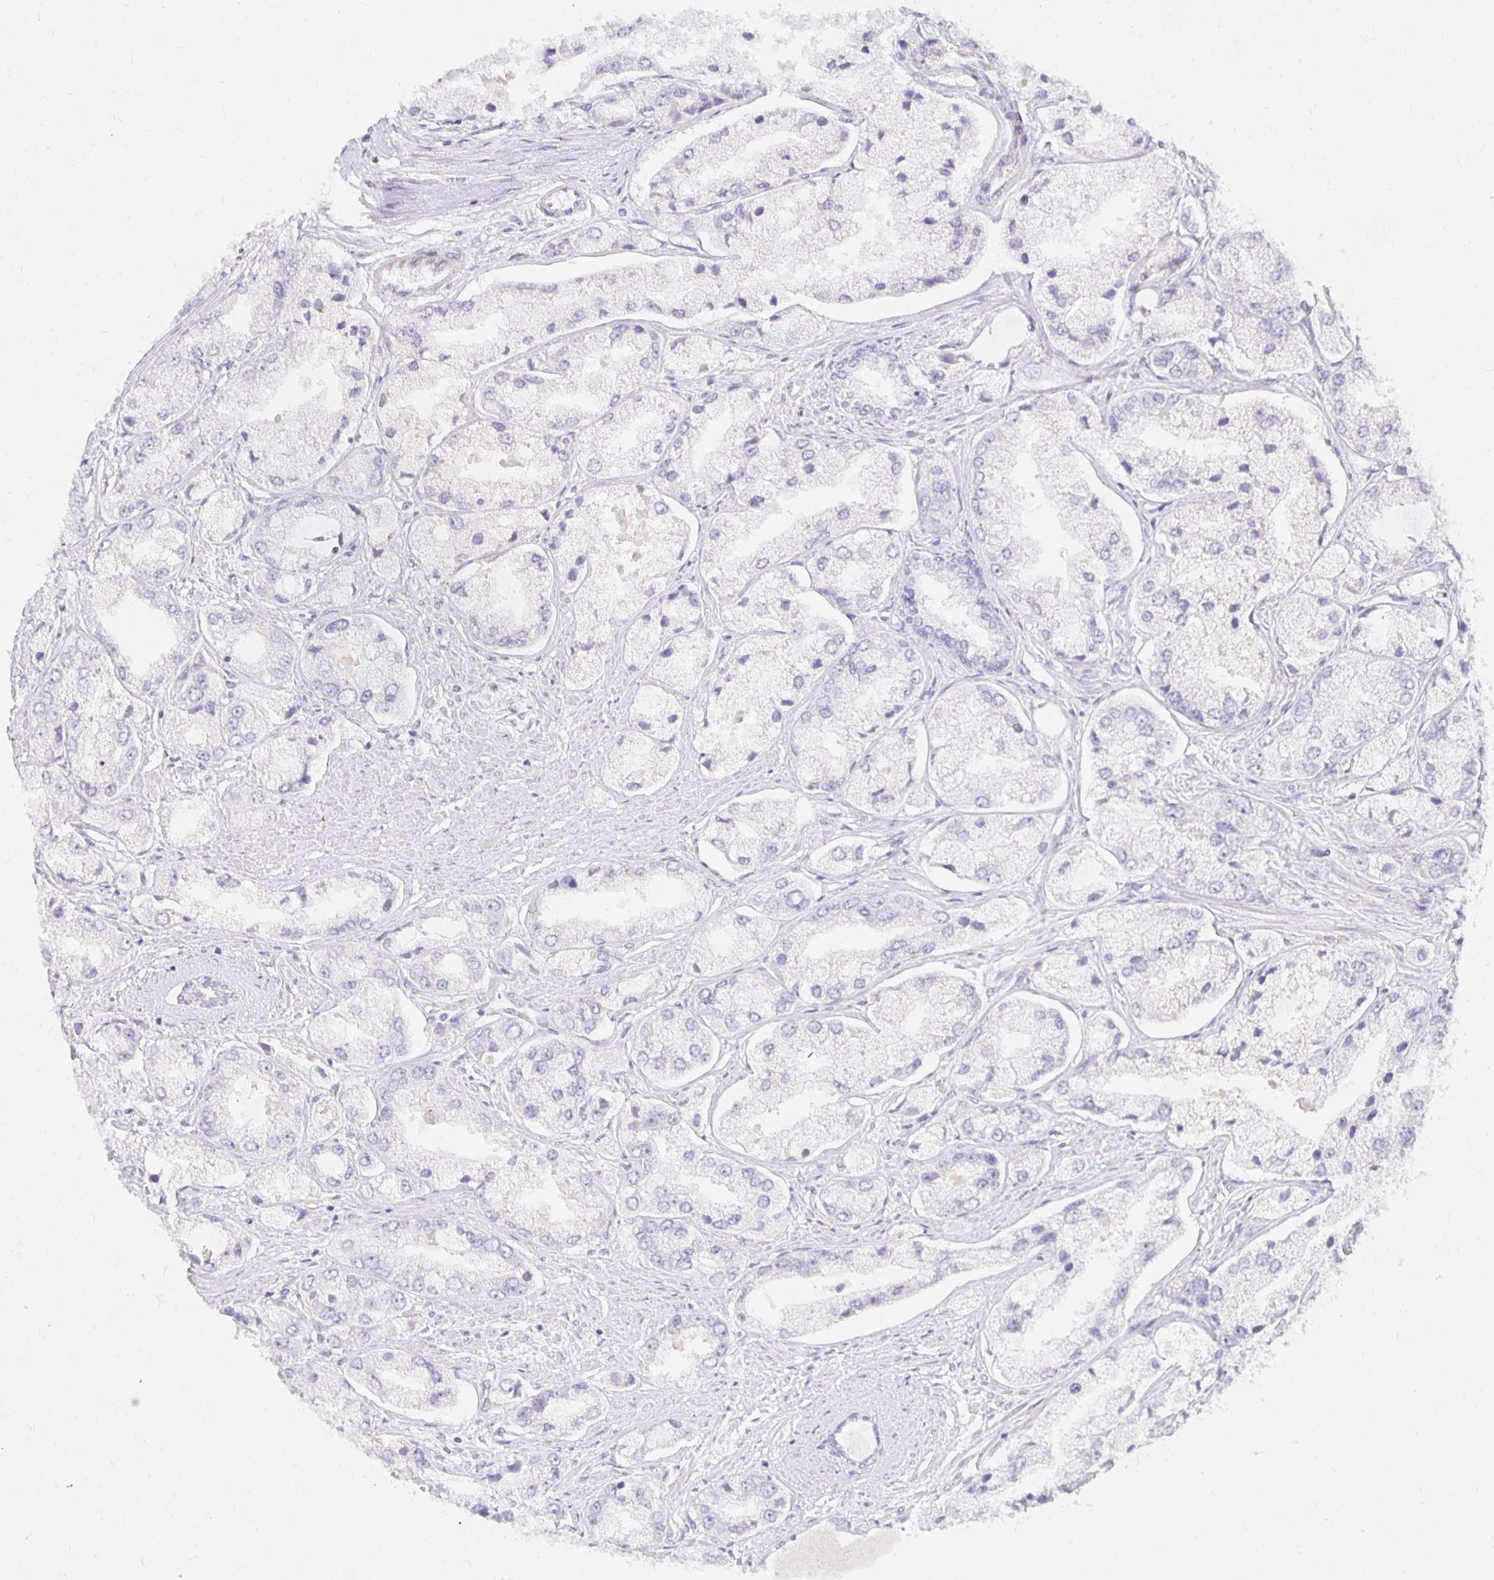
{"staining": {"intensity": "negative", "quantity": "none", "location": "none"}, "tissue": "prostate cancer", "cell_type": "Tumor cells", "image_type": "cancer", "snomed": [{"axis": "morphology", "description": "Adenocarcinoma, Low grade"}, {"axis": "topography", "description": "Prostate"}], "caption": "Image shows no protein expression in tumor cells of prostate cancer (low-grade adenocarcinoma) tissue.", "gene": "PLOD1", "patient": {"sex": "male", "age": 69}}